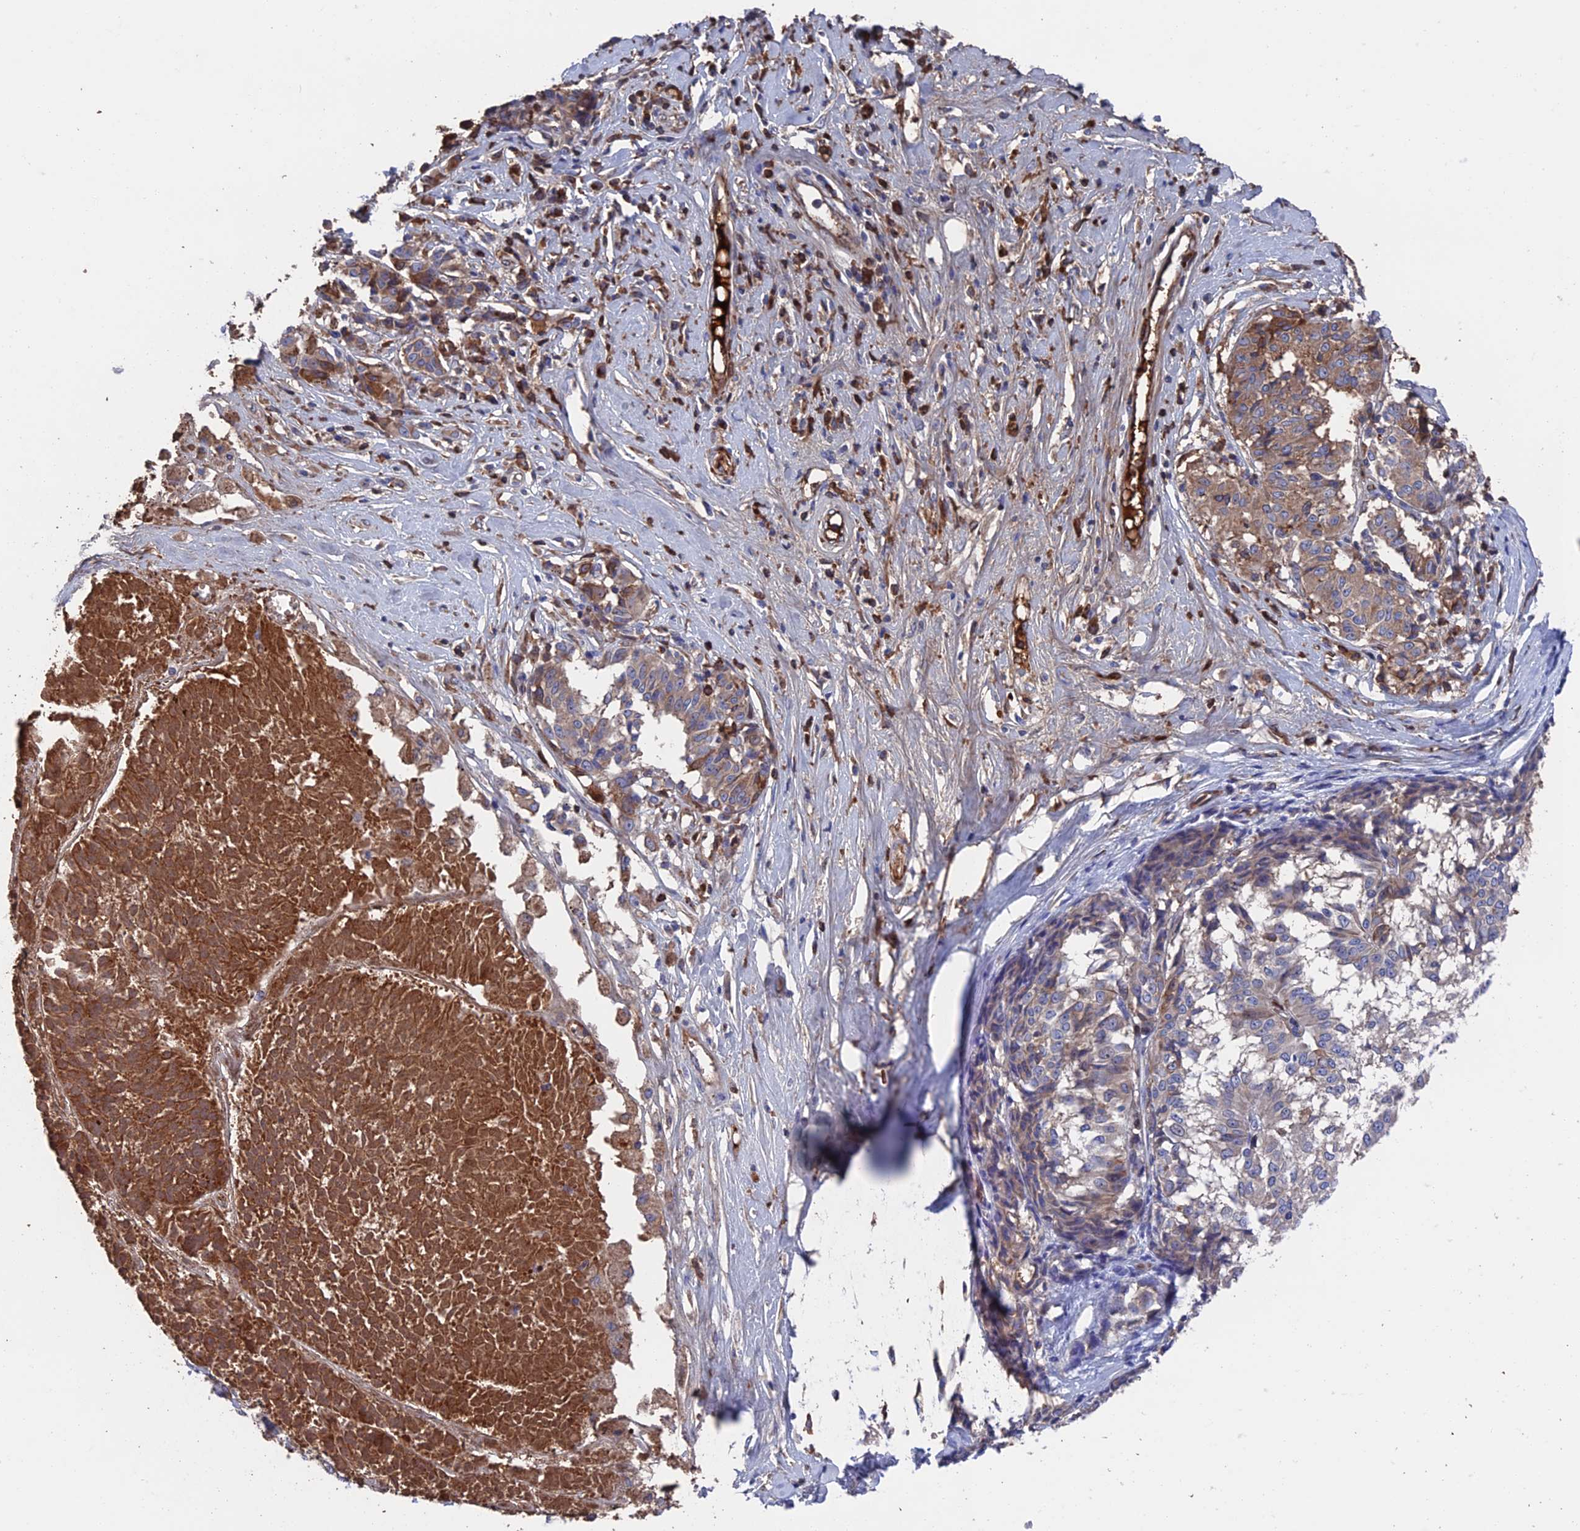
{"staining": {"intensity": "moderate", "quantity": "25%-75%", "location": "cytoplasmic/membranous"}, "tissue": "melanoma", "cell_type": "Tumor cells", "image_type": "cancer", "snomed": [{"axis": "morphology", "description": "Malignant melanoma, NOS"}, {"axis": "topography", "description": "Skin"}], "caption": "Malignant melanoma was stained to show a protein in brown. There is medium levels of moderate cytoplasmic/membranous positivity in about 25%-75% of tumor cells.", "gene": "HPF1", "patient": {"sex": "female", "age": 72}}